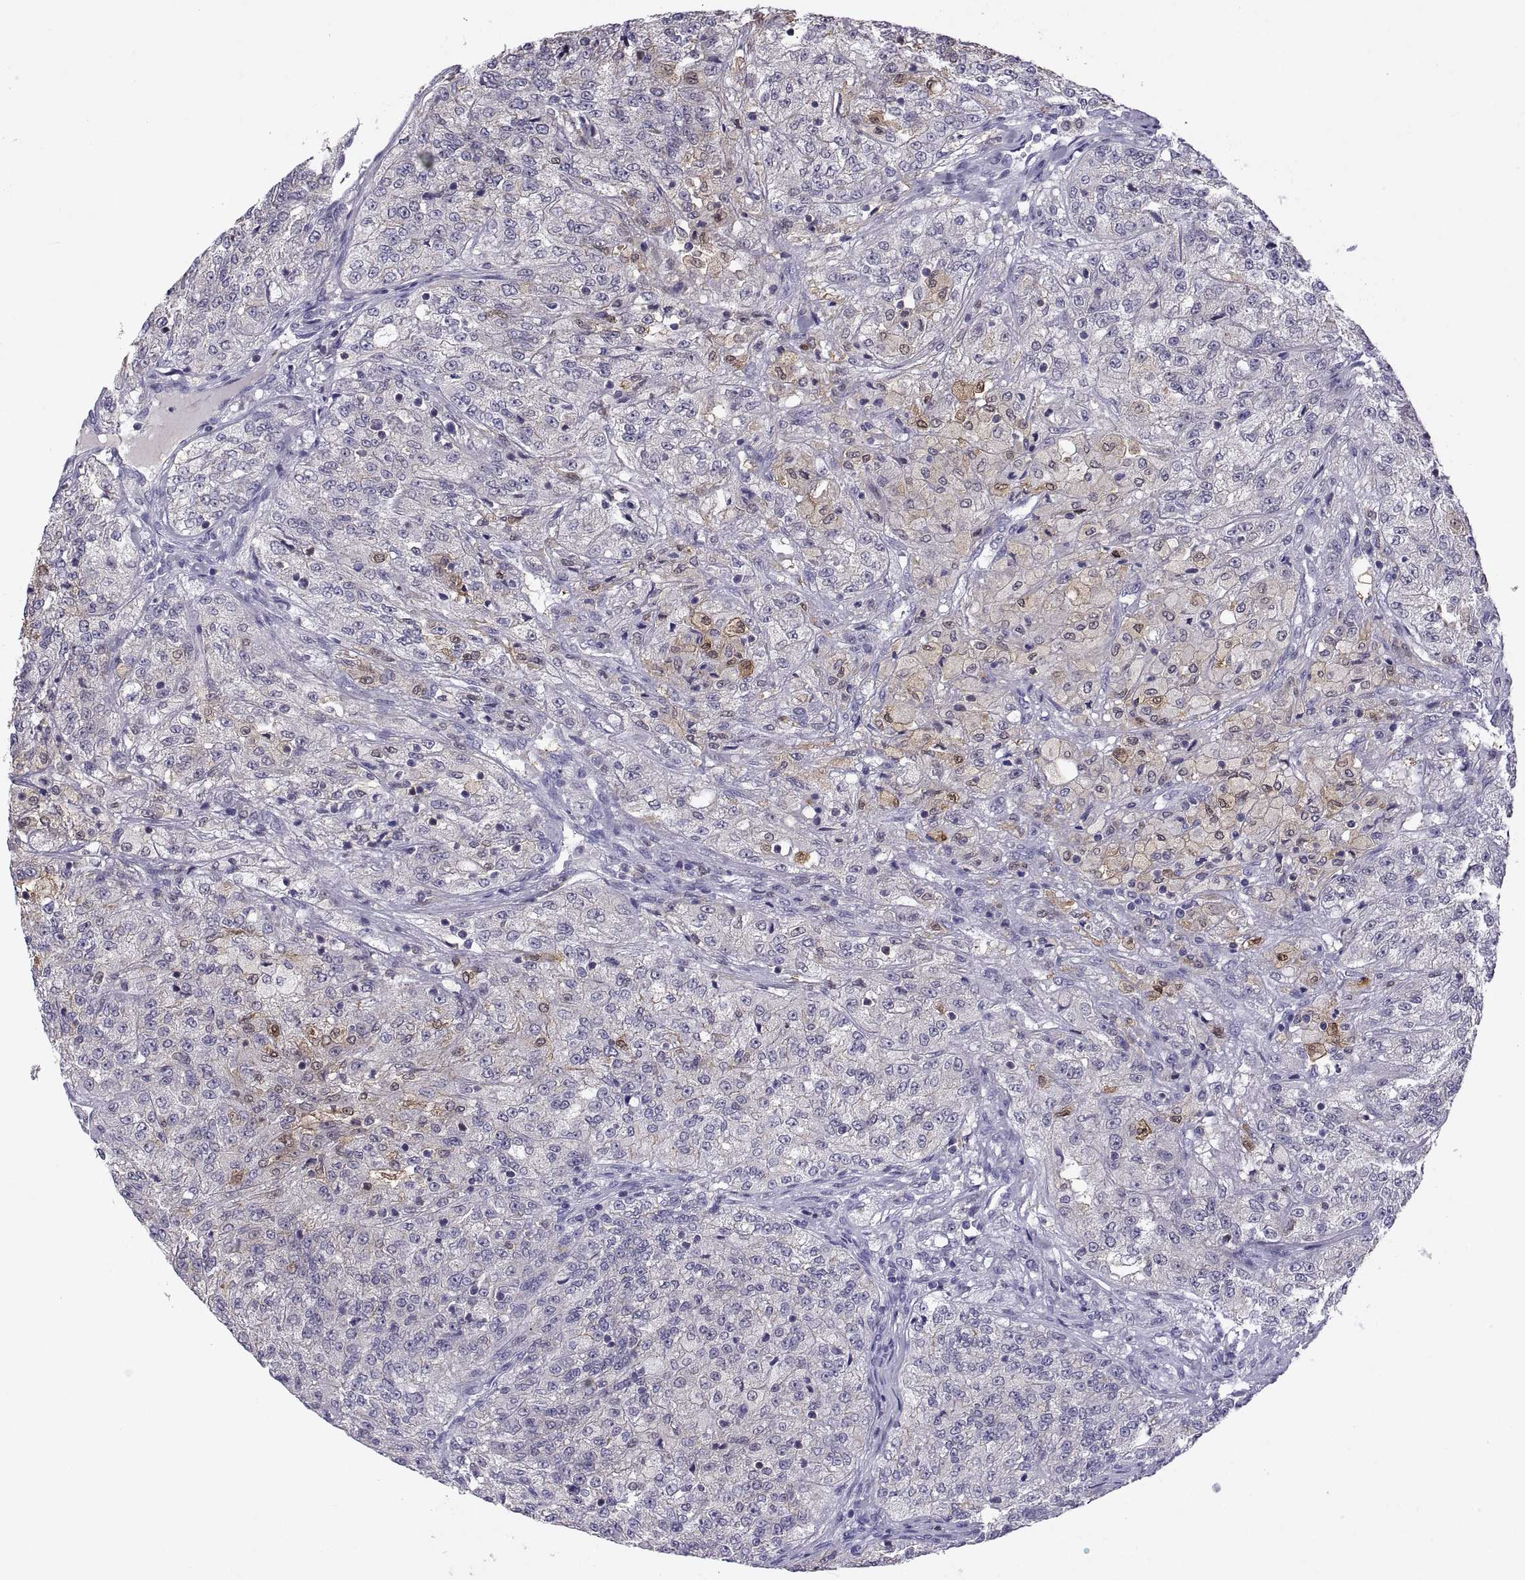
{"staining": {"intensity": "weak", "quantity": "<25%", "location": "cytoplasmic/membranous"}, "tissue": "renal cancer", "cell_type": "Tumor cells", "image_type": "cancer", "snomed": [{"axis": "morphology", "description": "Adenocarcinoma, NOS"}, {"axis": "topography", "description": "Kidney"}], "caption": "Immunohistochemical staining of human renal adenocarcinoma reveals no significant staining in tumor cells.", "gene": "FGF9", "patient": {"sex": "female", "age": 63}}